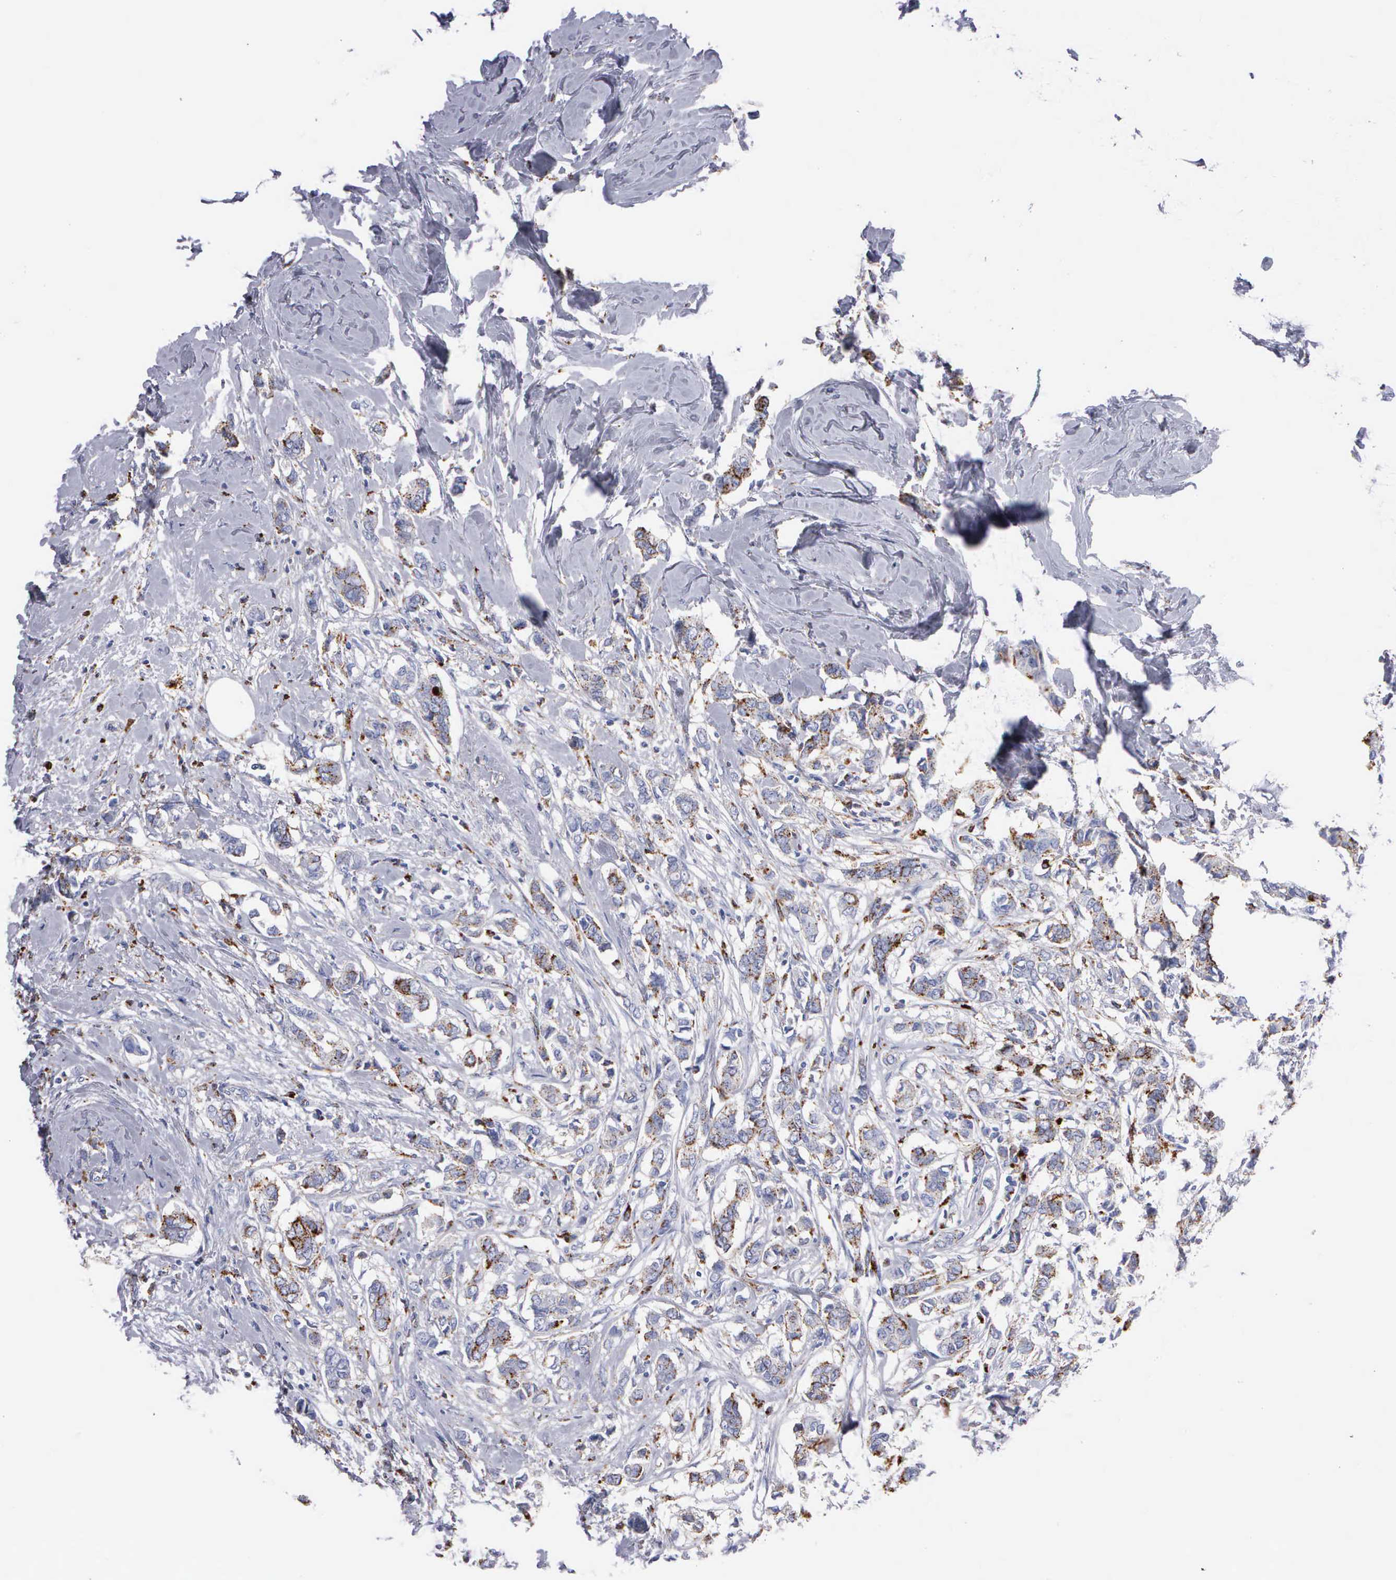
{"staining": {"intensity": "moderate", "quantity": "25%-75%", "location": "cytoplasmic/membranous"}, "tissue": "breast cancer", "cell_type": "Tumor cells", "image_type": "cancer", "snomed": [{"axis": "morphology", "description": "Duct carcinoma"}, {"axis": "topography", "description": "Breast"}], "caption": "Breast cancer stained with immunohistochemistry (IHC) displays moderate cytoplasmic/membranous staining in about 25%-75% of tumor cells.", "gene": "CTSH", "patient": {"sex": "female", "age": 84}}